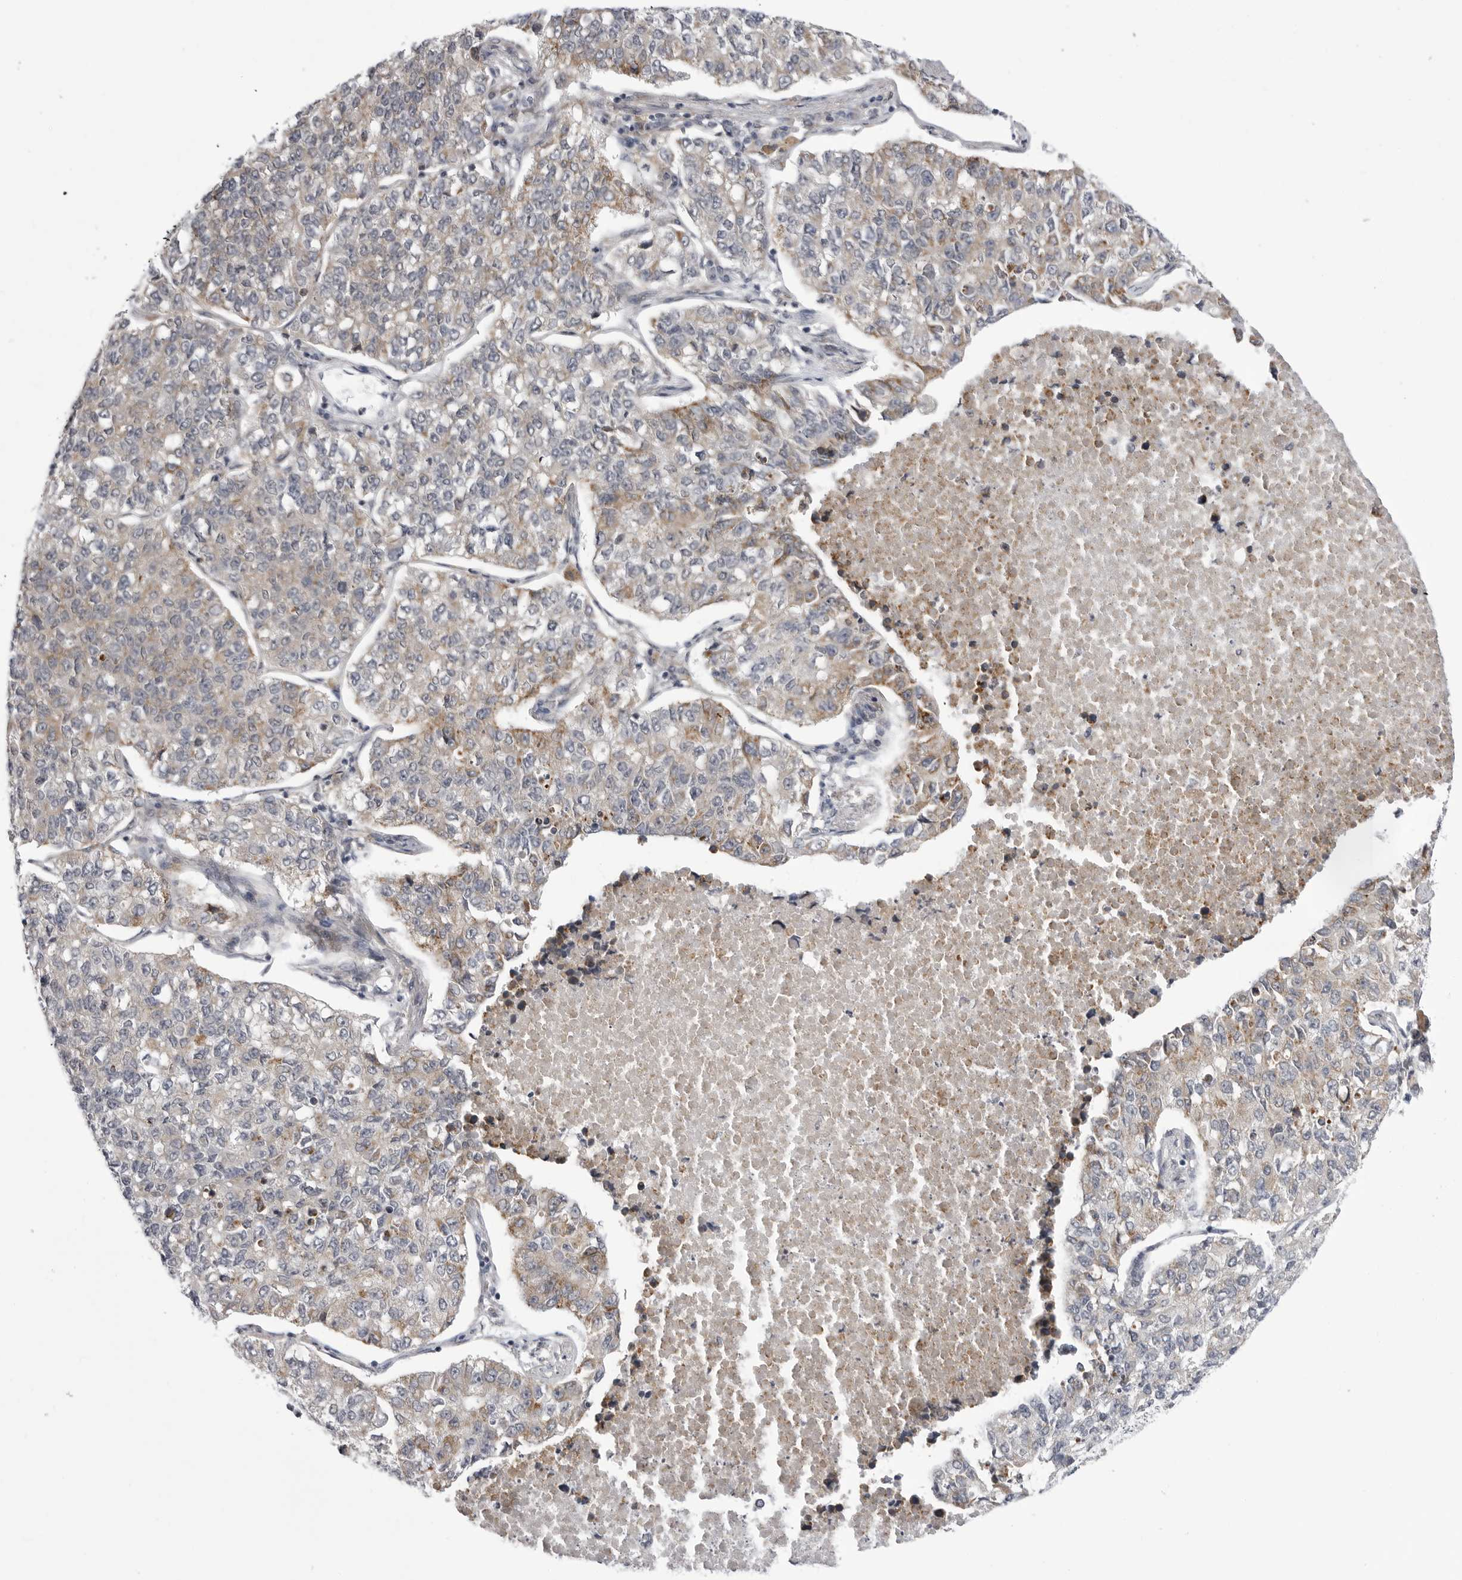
{"staining": {"intensity": "moderate", "quantity": "<25%", "location": "cytoplasmic/membranous"}, "tissue": "lung cancer", "cell_type": "Tumor cells", "image_type": "cancer", "snomed": [{"axis": "morphology", "description": "Adenocarcinoma, NOS"}, {"axis": "topography", "description": "Lung"}], "caption": "This is a photomicrograph of immunohistochemistry staining of adenocarcinoma (lung), which shows moderate staining in the cytoplasmic/membranous of tumor cells.", "gene": "CCDC18", "patient": {"sex": "male", "age": 49}}